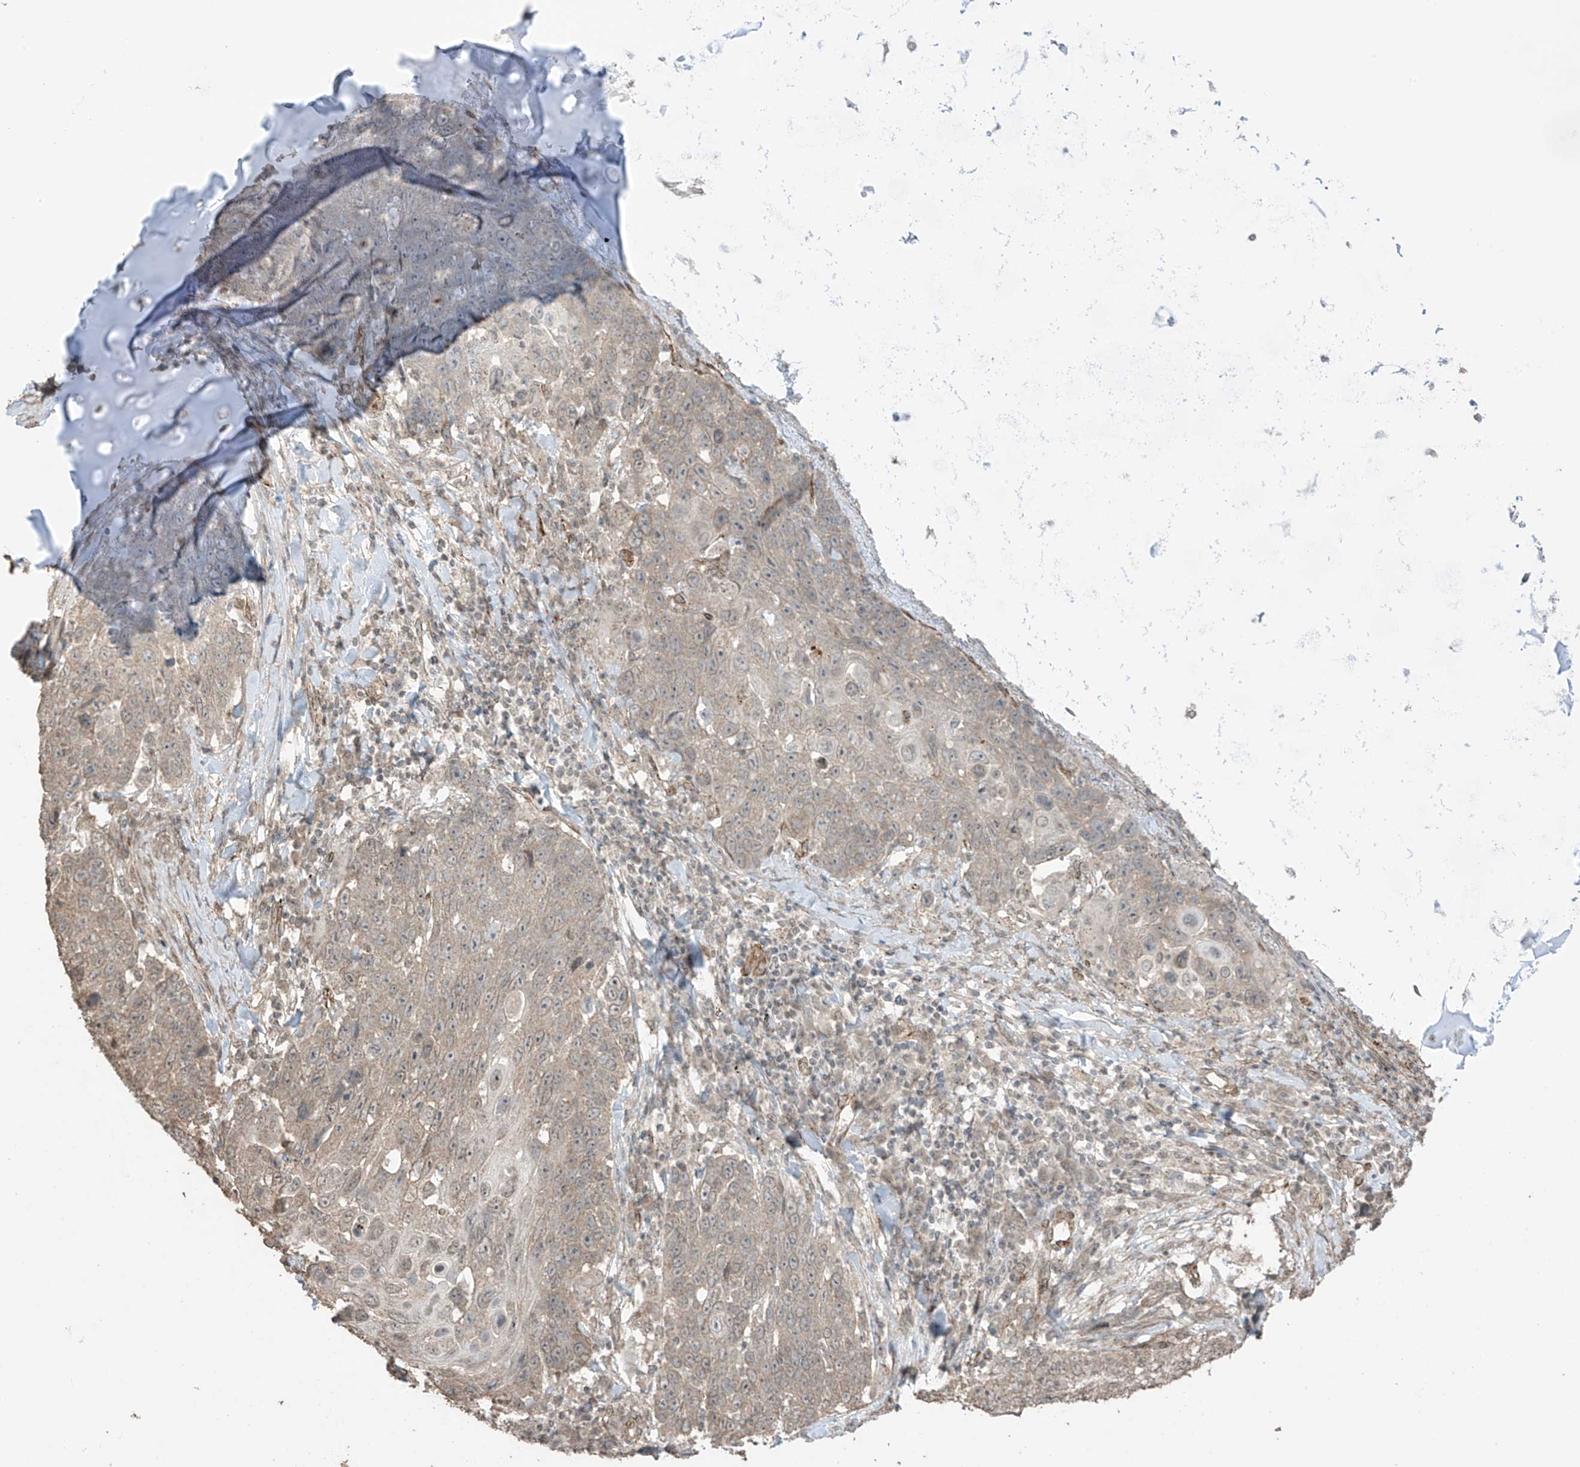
{"staining": {"intensity": "weak", "quantity": "<25%", "location": "cytoplasmic/membranous"}, "tissue": "lung cancer", "cell_type": "Tumor cells", "image_type": "cancer", "snomed": [{"axis": "morphology", "description": "Squamous cell carcinoma, NOS"}, {"axis": "topography", "description": "Lung"}], "caption": "Protein analysis of lung cancer demonstrates no significant staining in tumor cells.", "gene": "TTLL5", "patient": {"sex": "male", "age": 66}}